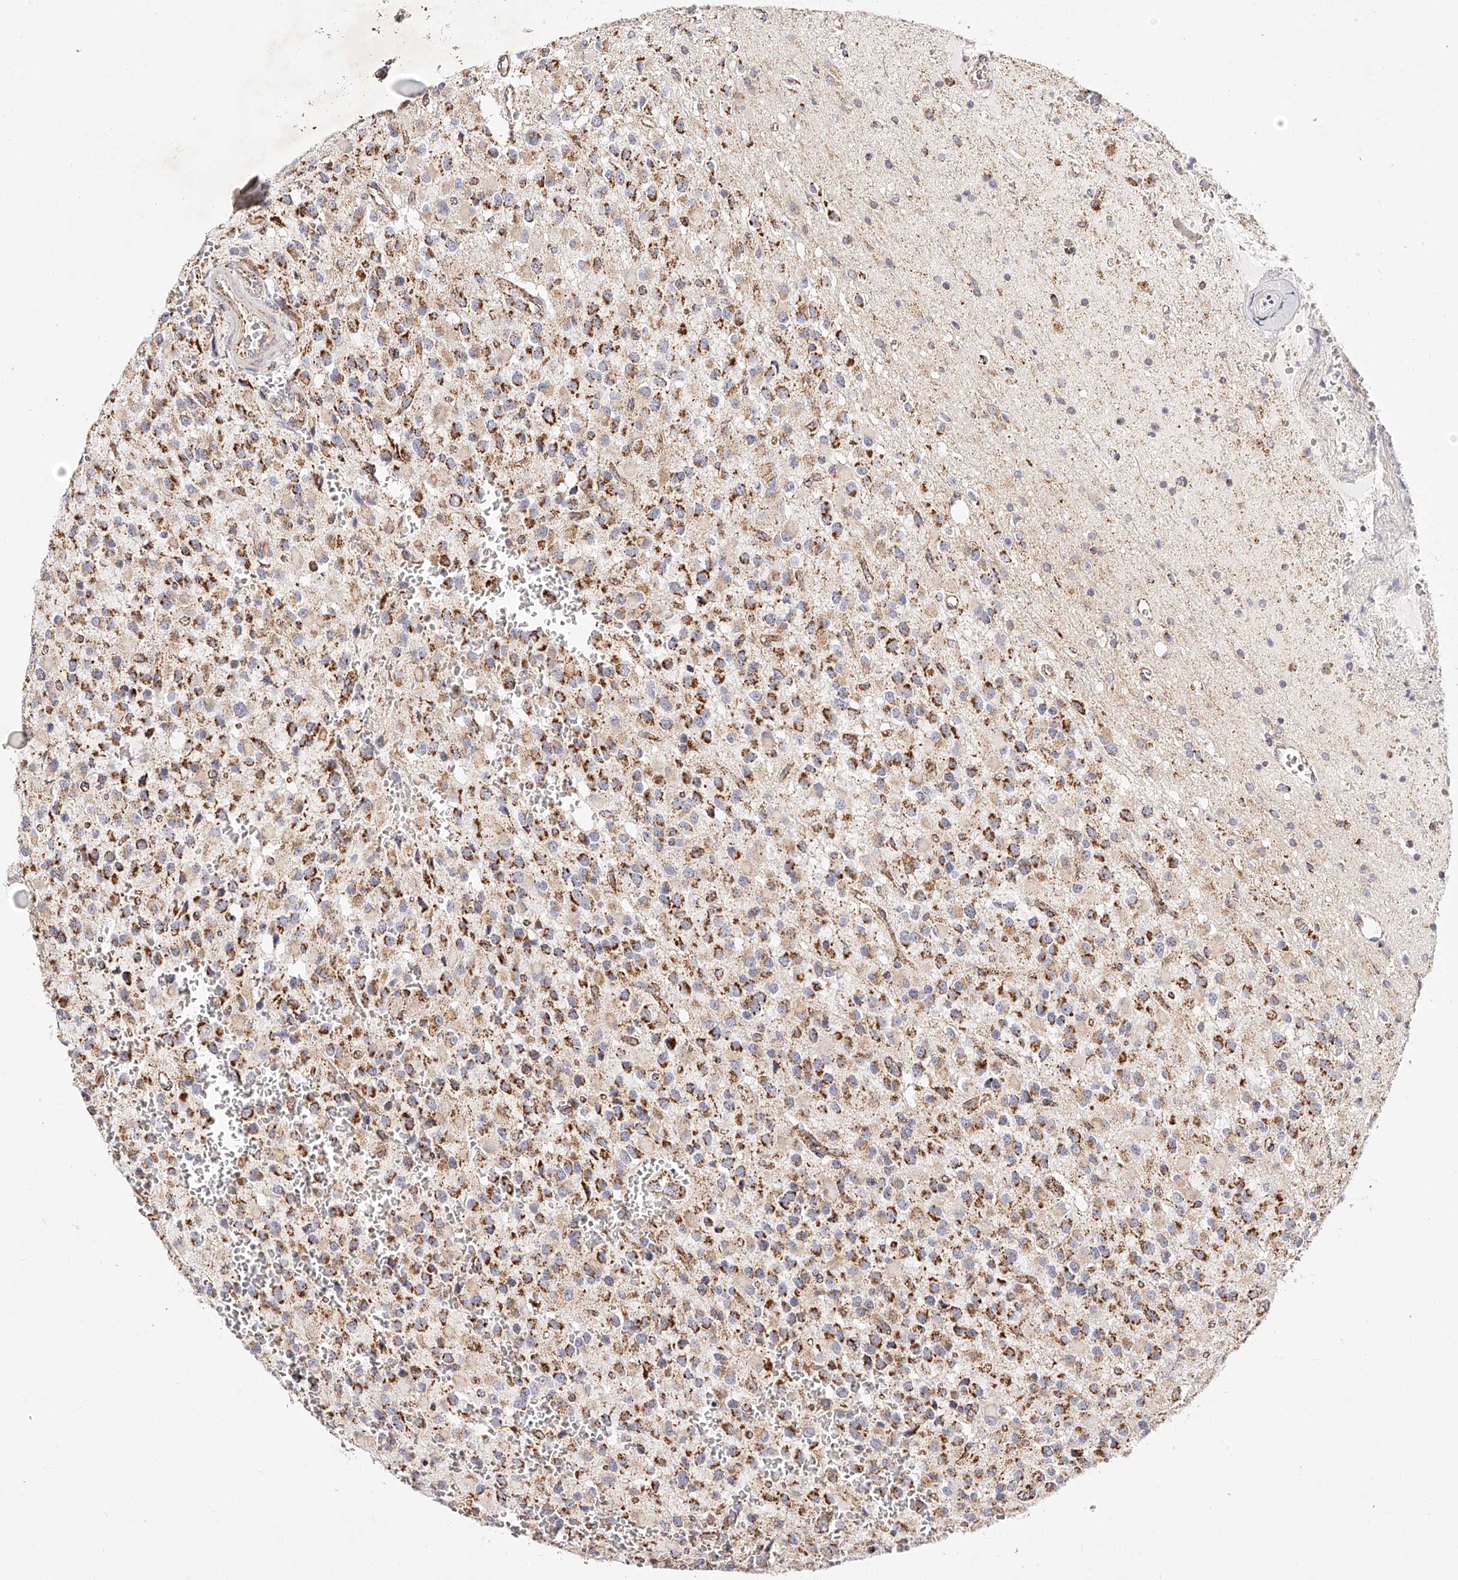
{"staining": {"intensity": "moderate", "quantity": "25%-75%", "location": "cytoplasmic/membranous"}, "tissue": "glioma", "cell_type": "Tumor cells", "image_type": "cancer", "snomed": [{"axis": "morphology", "description": "Glioma, malignant, High grade"}, {"axis": "topography", "description": "Brain"}], "caption": "The immunohistochemical stain shows moderate cytoplasmic/membranous positivity in tumor cells of glioma tissue.", "gene": "NDUFV3", "patient": {"sex": "male", "age": 34}}